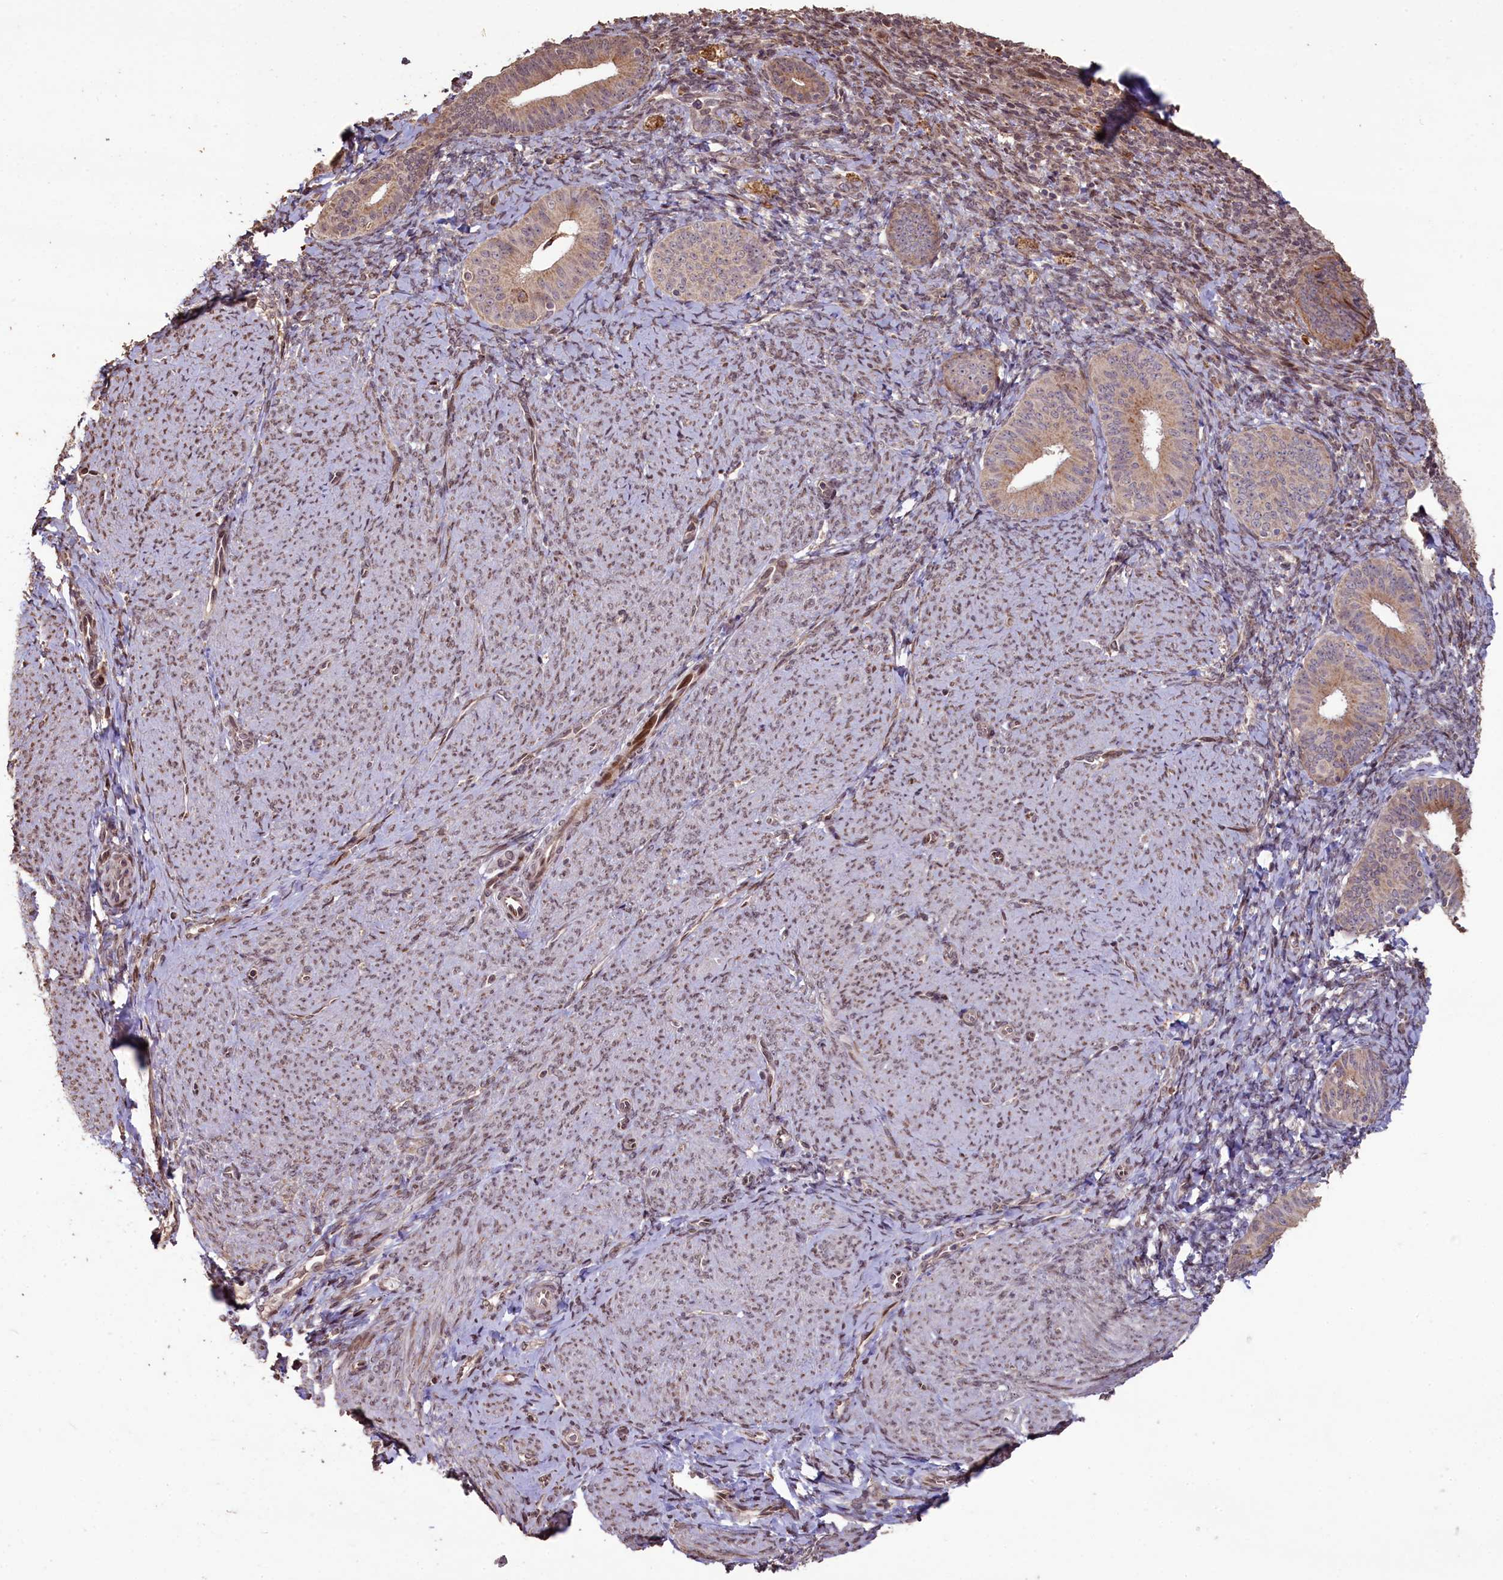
{"staining": {"intensity": "weak", "quantity": "25%-75%", "location": "cytoplasmic/membranous"}, "tissue": "endometrium", "cell_type": "Cells in endometrial stroma", "image_type": "normal", "snomed": [{"axis": "morphology", "description": "Normal tissue, NOS"}, {"axis": "topography", "description": "Endometrium"}], "caption": "Endometrium stained for a protein demonstrates weak cytoplasmic/membranous positivity in cells in endometrial stroma. Using DAB (3,3'-diaminobenzidine) (brown) and hematoxylin (blue) stains, captured at high magnification using brightfield microscopy.", "gene": "SLC38A7", "patient": {"sex": "female", "age": 65}}